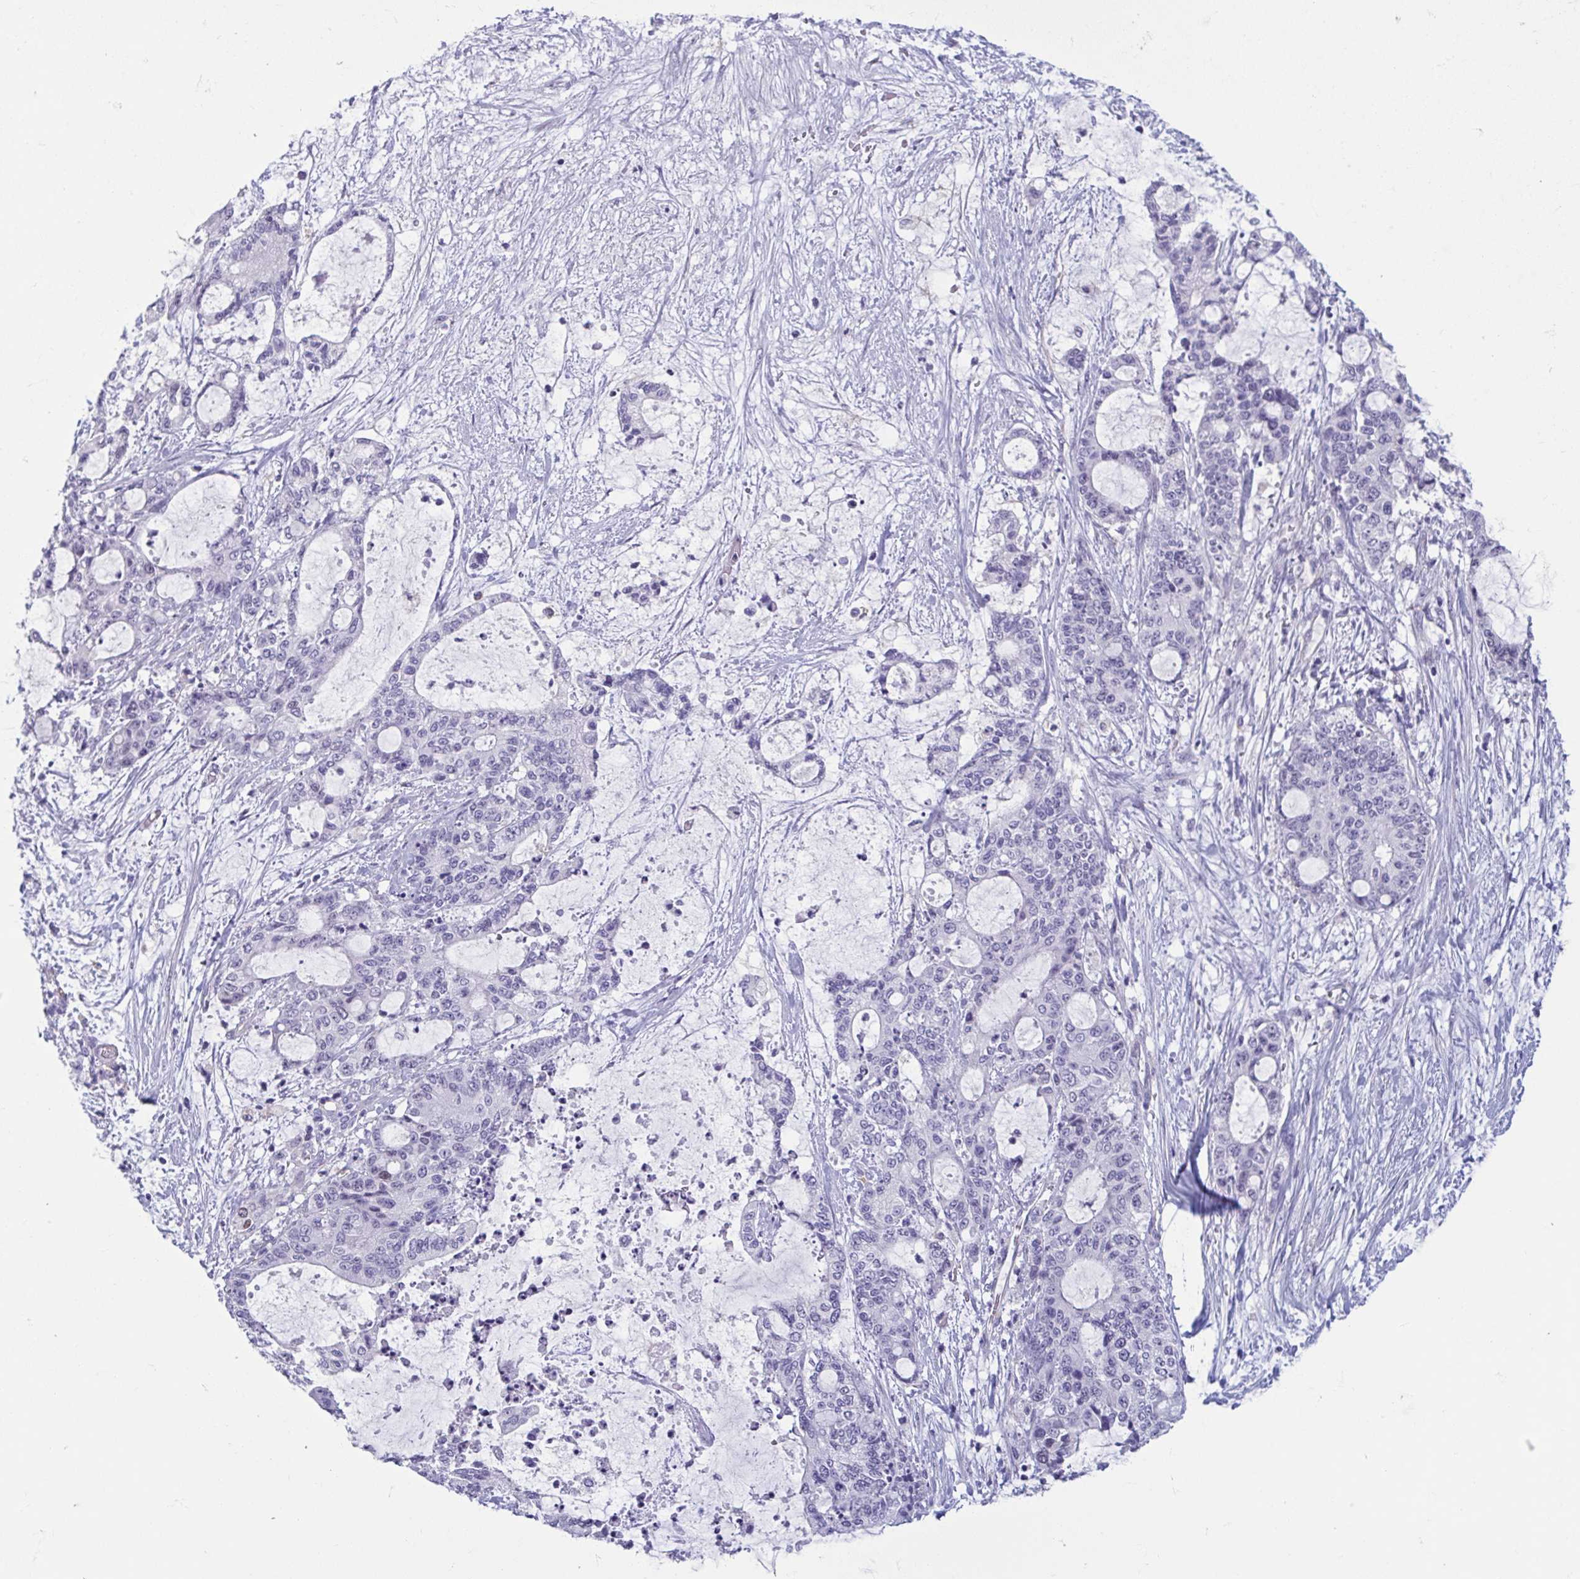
{"staining": {"intensity": "negative", "quantity": "none", "location": "none"}, "tissue": "liver cancer", "cell_type": "Tumor cells", "image_type": "cancer", "snomed": [{"axis": "morphology", "description": "Normal tissue, NOS"}, {"axis": "morphology", "description": "Cholangiocarcinoma"}, {"axis": "topography", "description": "Liver"}, {"axis": "topography", "description": "Peripheral nerve tissue"}], "caption": "IHC of human cholangiocarcinoma (liver) shows no staining in tumor cells.", "gene": "MORC4", "patient": {"sex": "female", "age": 73}}